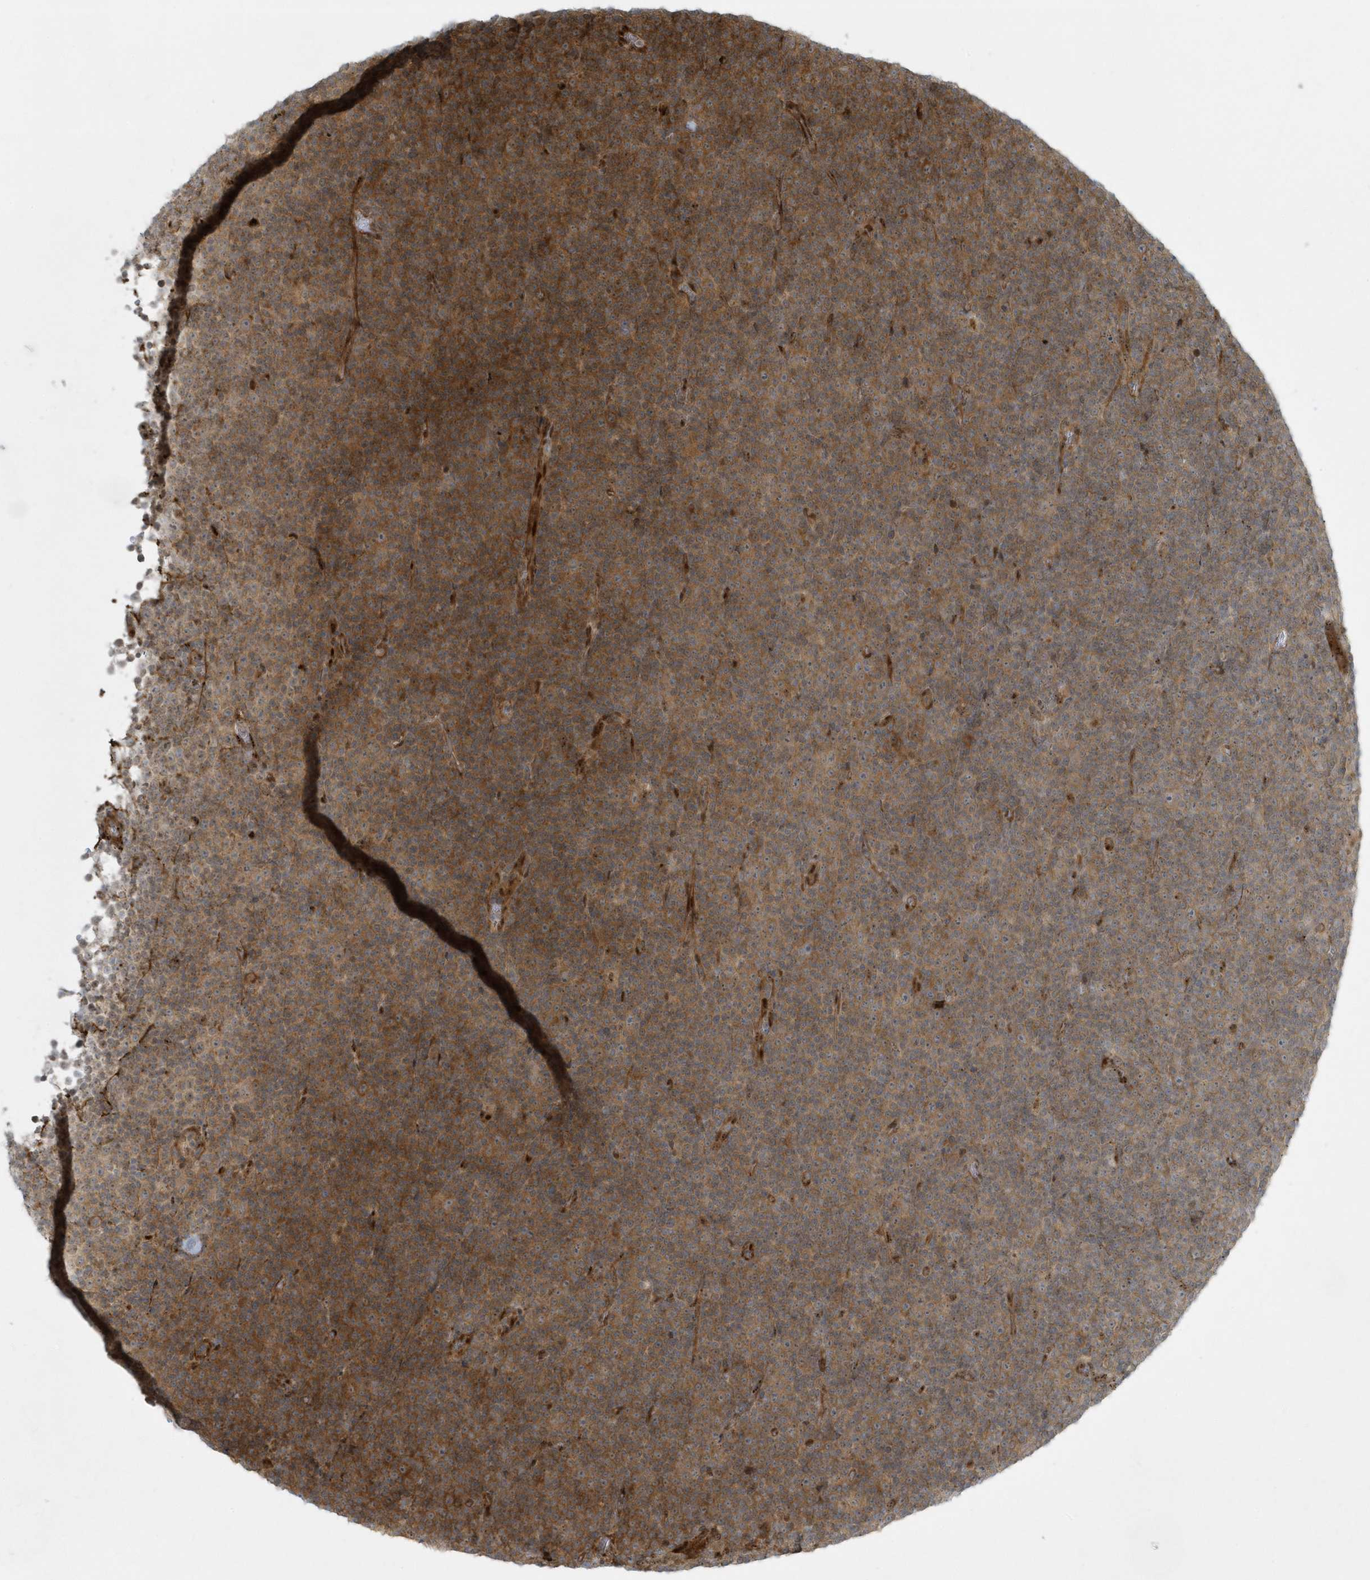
{"staining": {"intensity": "moderate", "quantity": ">75%", "location": "cytoplasmic/membranous"}, "tissue": "lymphoma", "cell_type": "Tumor cells", "image_type": "cancer", "snomed": [{"axis": "morphology", "description": "Malignant lymphoma, non-Hodgkin's type, Low grade"}, {"axis": "topography", "description": "Lymph node"}], "caption": "This micrograph exhibits immunohistochemistry (IHC) staining of human low-grade malignant lymphoma, non-Hodgkin's type, with medium moderate cytoplasmic/membranous staining in about >75% of tumor cells.", "gene": "MASP2", "patient": {"sex": "female", "age": 67}}